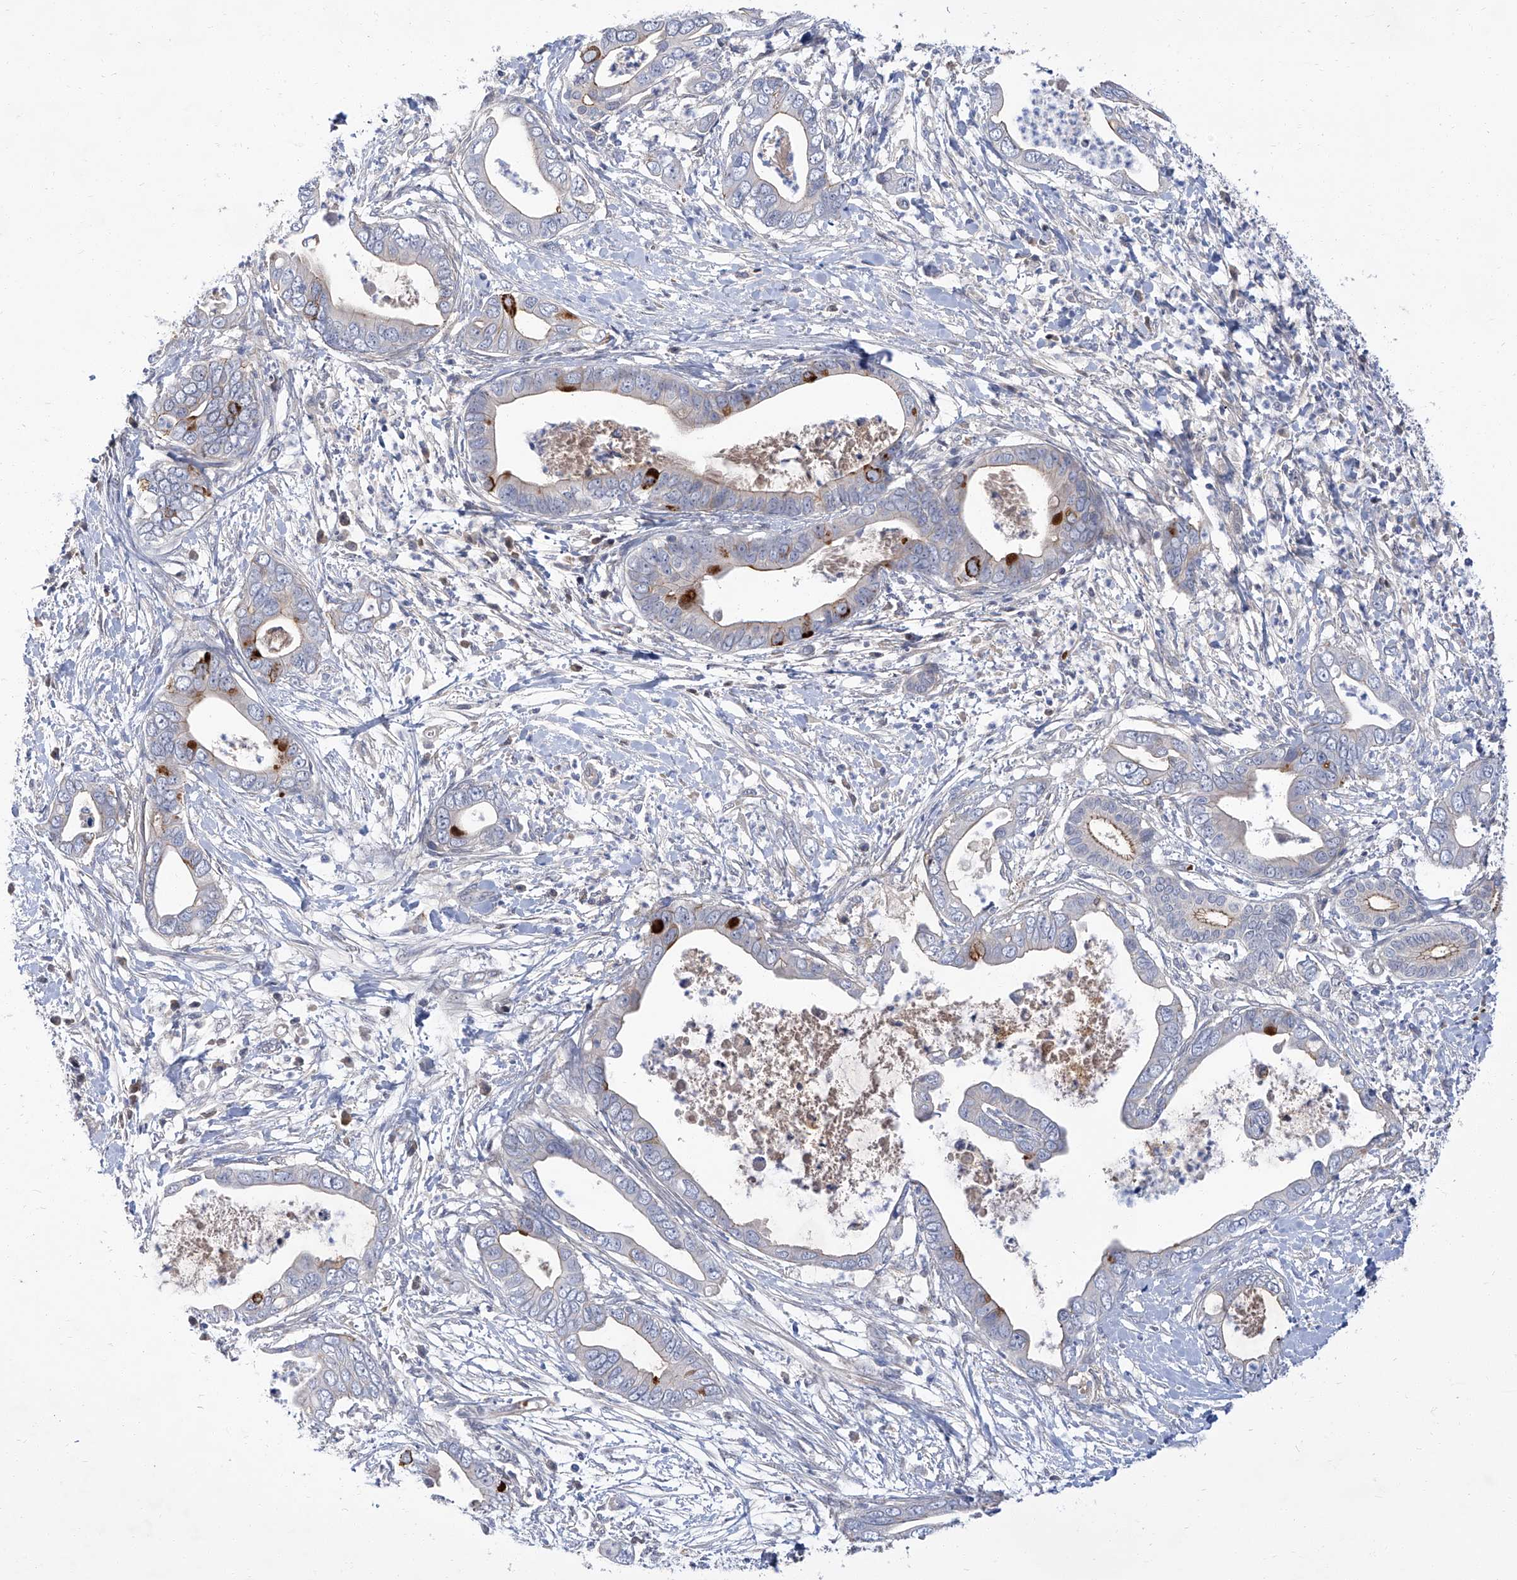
{"staining": {"intensity": "strong", "quantity": "<25%", "location": "cytoplasmic/membranous"}, "tissue": "pancreatic cancer", "cell_type": "Tumor cells", "image_type": "cancer", "snomed": [{"axis": "morphology", "description": "Adenocarcinoma, NOS"}, {"axis": "topography", "description": "Pancreas"}], "caption": "IHC of human adenocarcinoma (pancreatic) demonstrates medium levels of strong cytoplasmic/membranous staining in approximately <25% of tumor cells. (IHC, brightfield microscopy, high magnification).", "gene": "PARD3", "patient": {"sex": "male", "age": 75}}